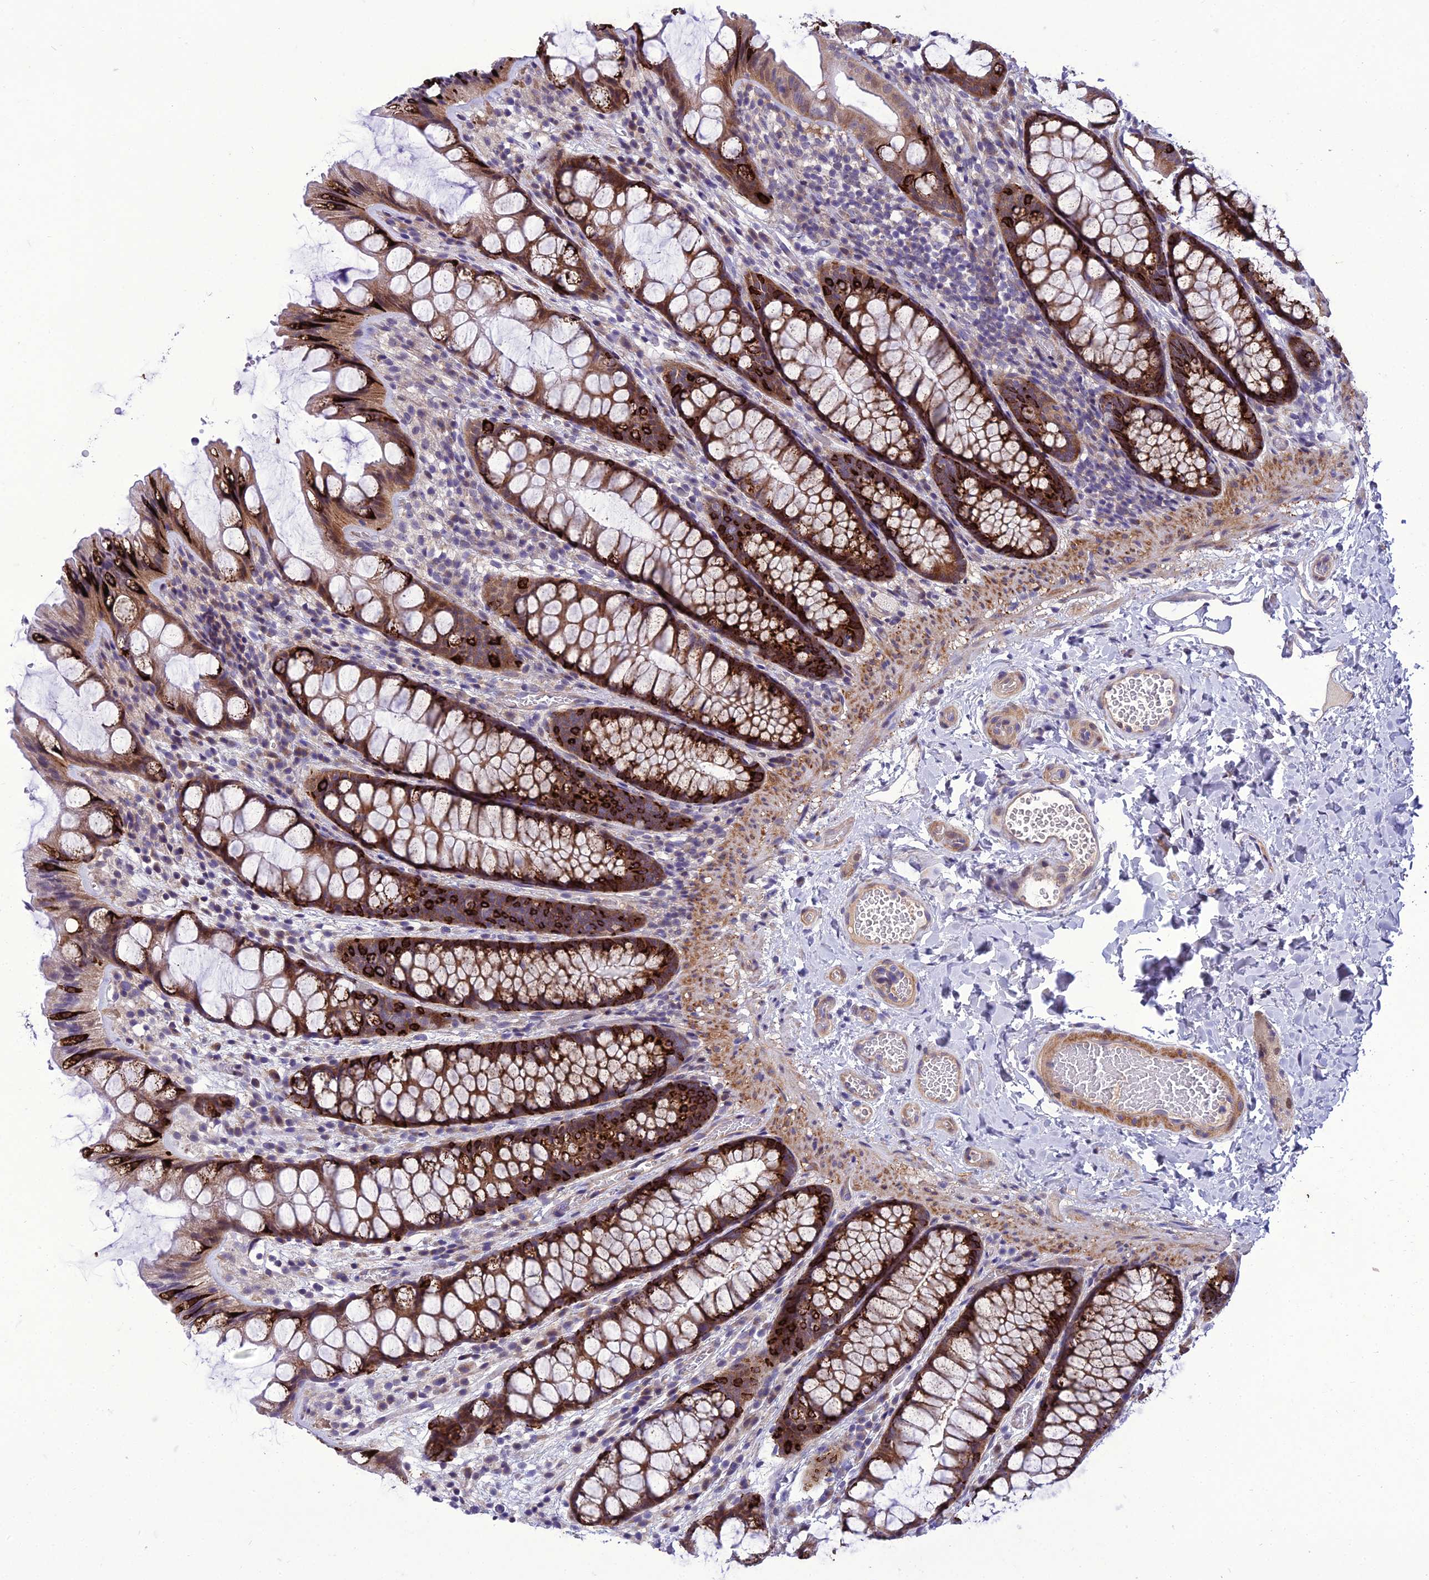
{"staining": {"intensity": "weak", "quantity": ">75%", "location": "cytoplasmic/membranous"}, "tissue": "colon", "cell_type": "Endothelial cells", "image_type": "normal", "snomed": [{"axis": "morphology", "description": "Normal tissue, NOS"}, {"axis": "topography", "description": "Colon"}], "caption": "A brown stain highlights weak cytoplasmic/membranous expression of a protein in endothelial cells of normal human colon.", "gene": "GAB4", "patient": {"sex": "male", "age": 47}}